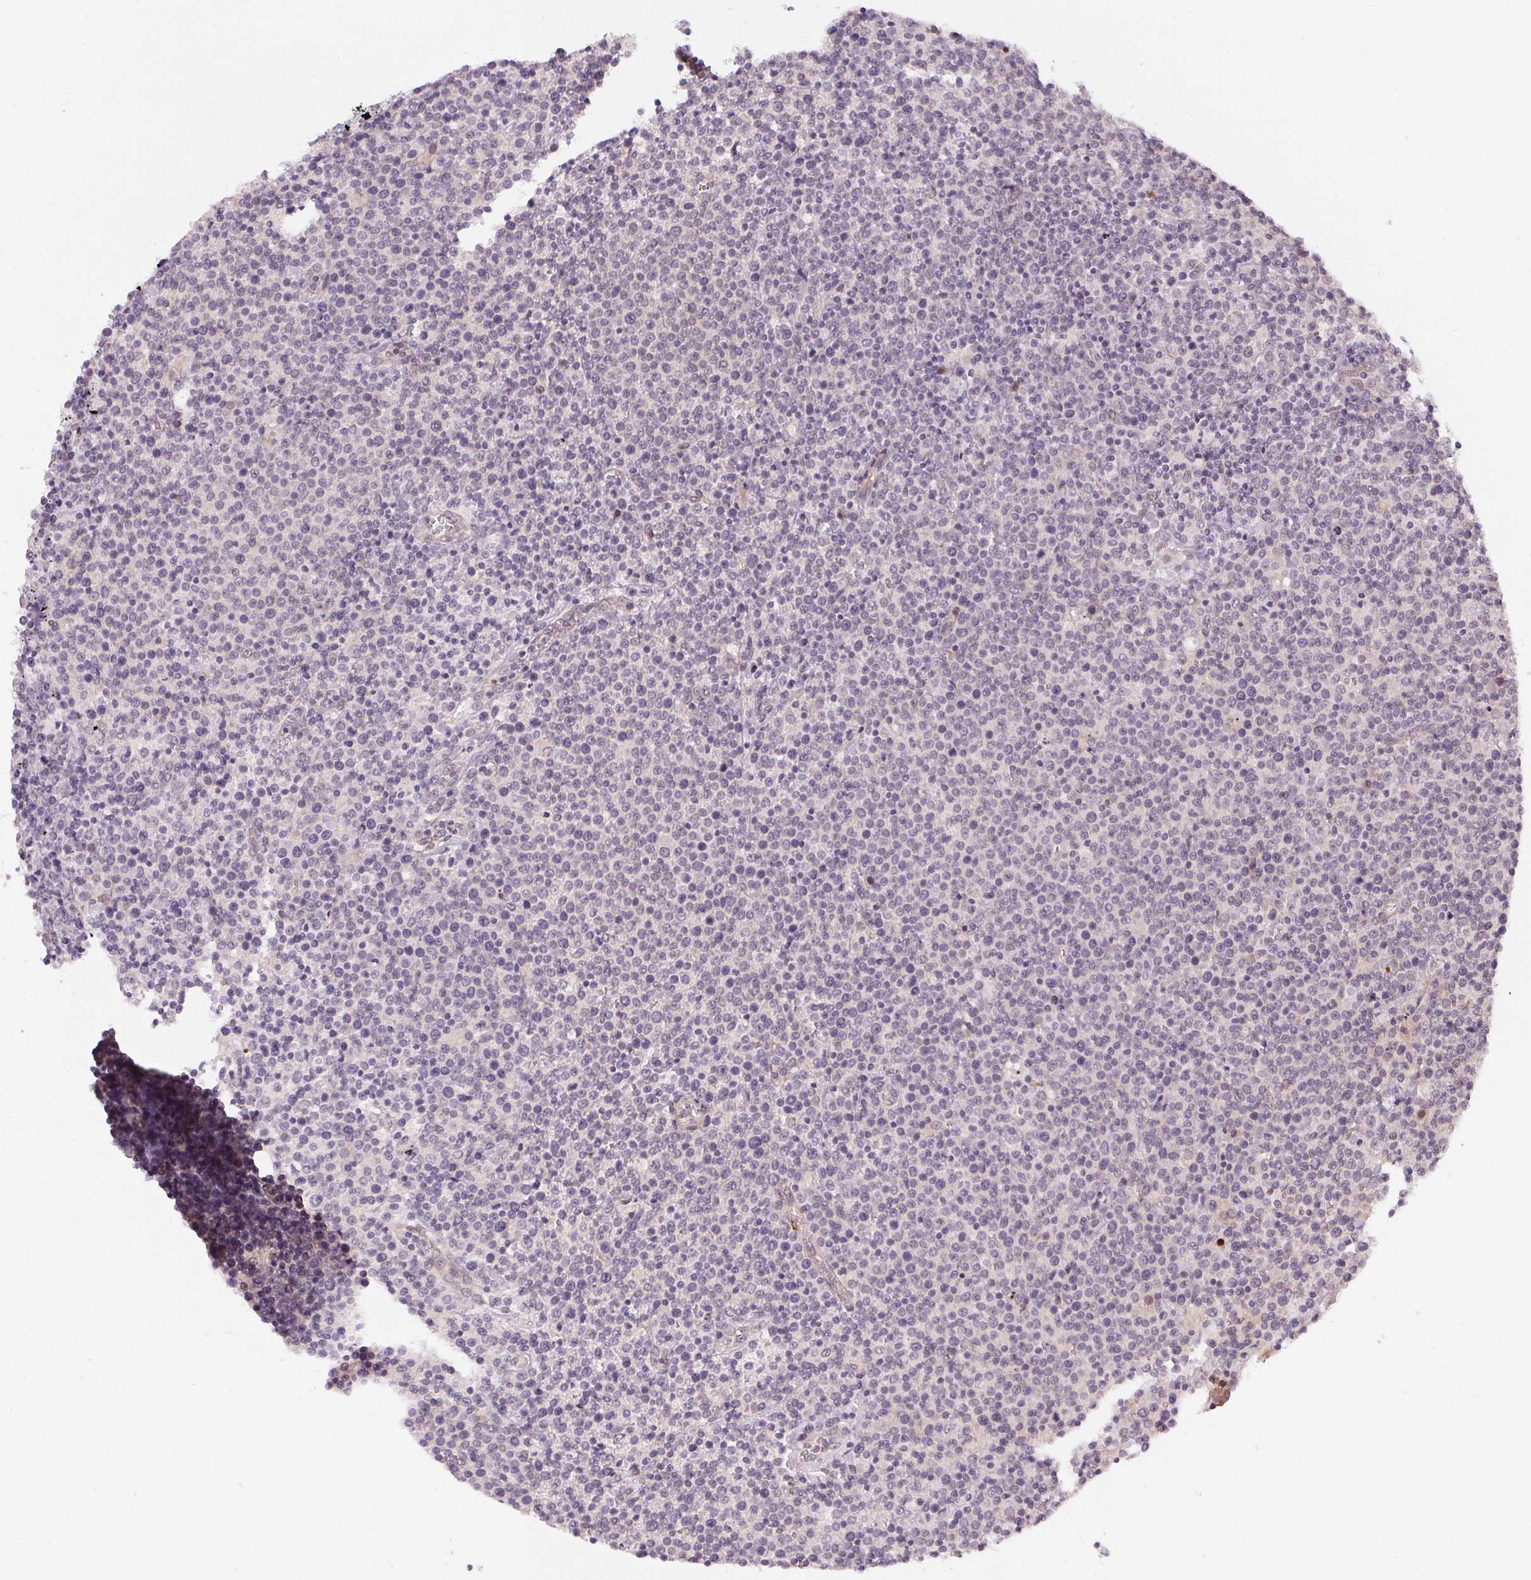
{"staining": {"intensity": "negative", "quantity": "none", "location": "none"}, "tissue": "lymphoma", "cell_type": "Tumor cells", "image_type": "cancer", "snomed": [{"axis": "morphology", "description": "Malignant lymphoma, non-Hodgkin's type, High grade"}, {"axis": "topography", "description": "Lymph node"}], "caption": "Immunohistochemical staining of malignant lymphoma, non-Hodgkin's type (high-grade) displays no significant positivity in tumor cells.", "gene": "CFAP92", "patient": {"sex": "male", "age": 61}}